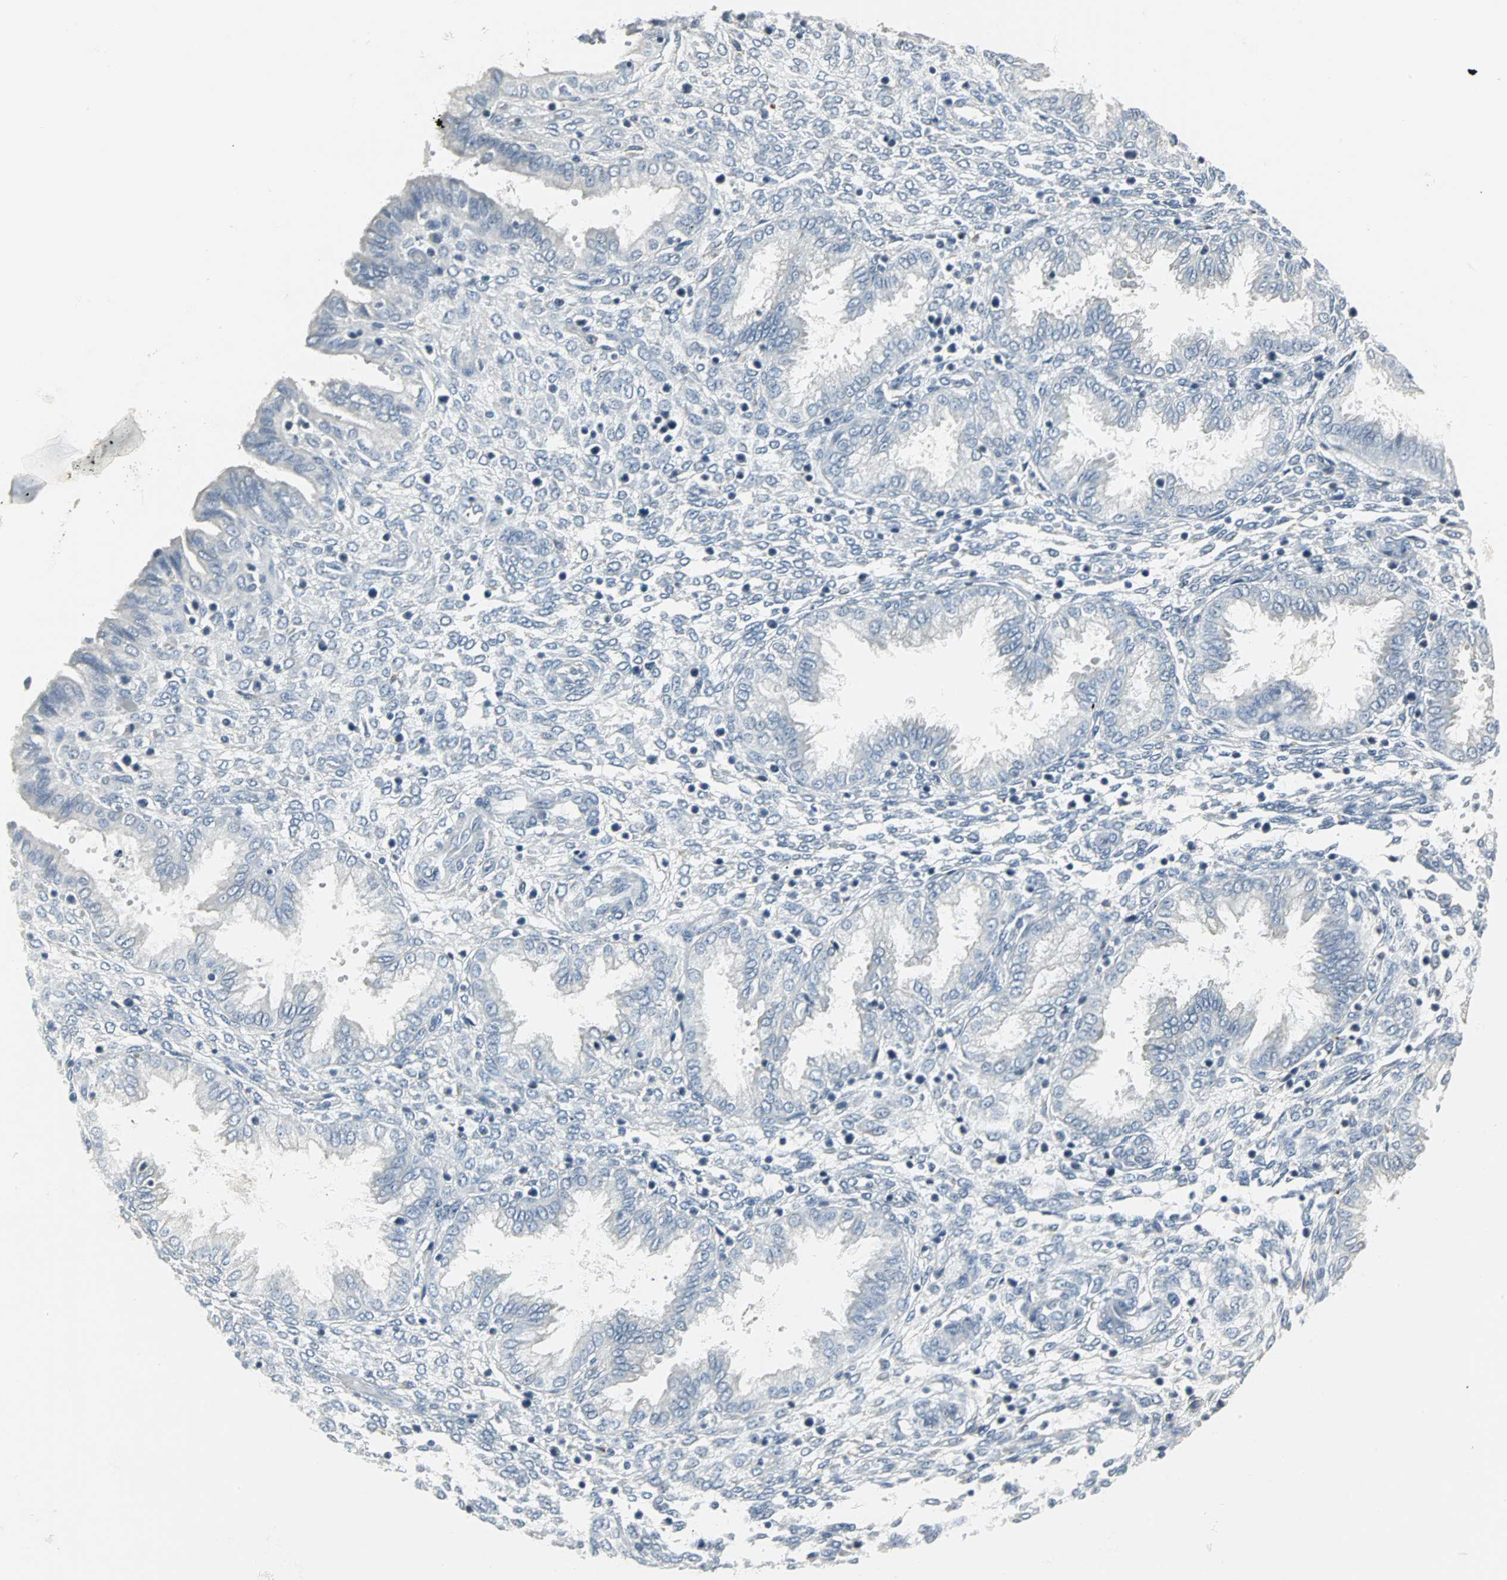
{"staining": {"intensity": "negative", "quantity": "none", "location": "none"}, "tissue": "endometrium", "cell_type": "Cells in endometrial stroma", "image_type": "normal", "snomed": [{"axis": "morphology", "description": "Normal tissue, NOS"}, {"axis": "topography", "description": "Endometrium"}], "caption": "IHC micrograph of unremarkable endometrium: endometrium stained with DAB reveals no significant protein expression in cells in endometrial stroma. (DAB immunohistochemistry with hematoxylin counter stain).", "gene": "SLC2A5", "patient": {"sex": "female", "age": 33}}